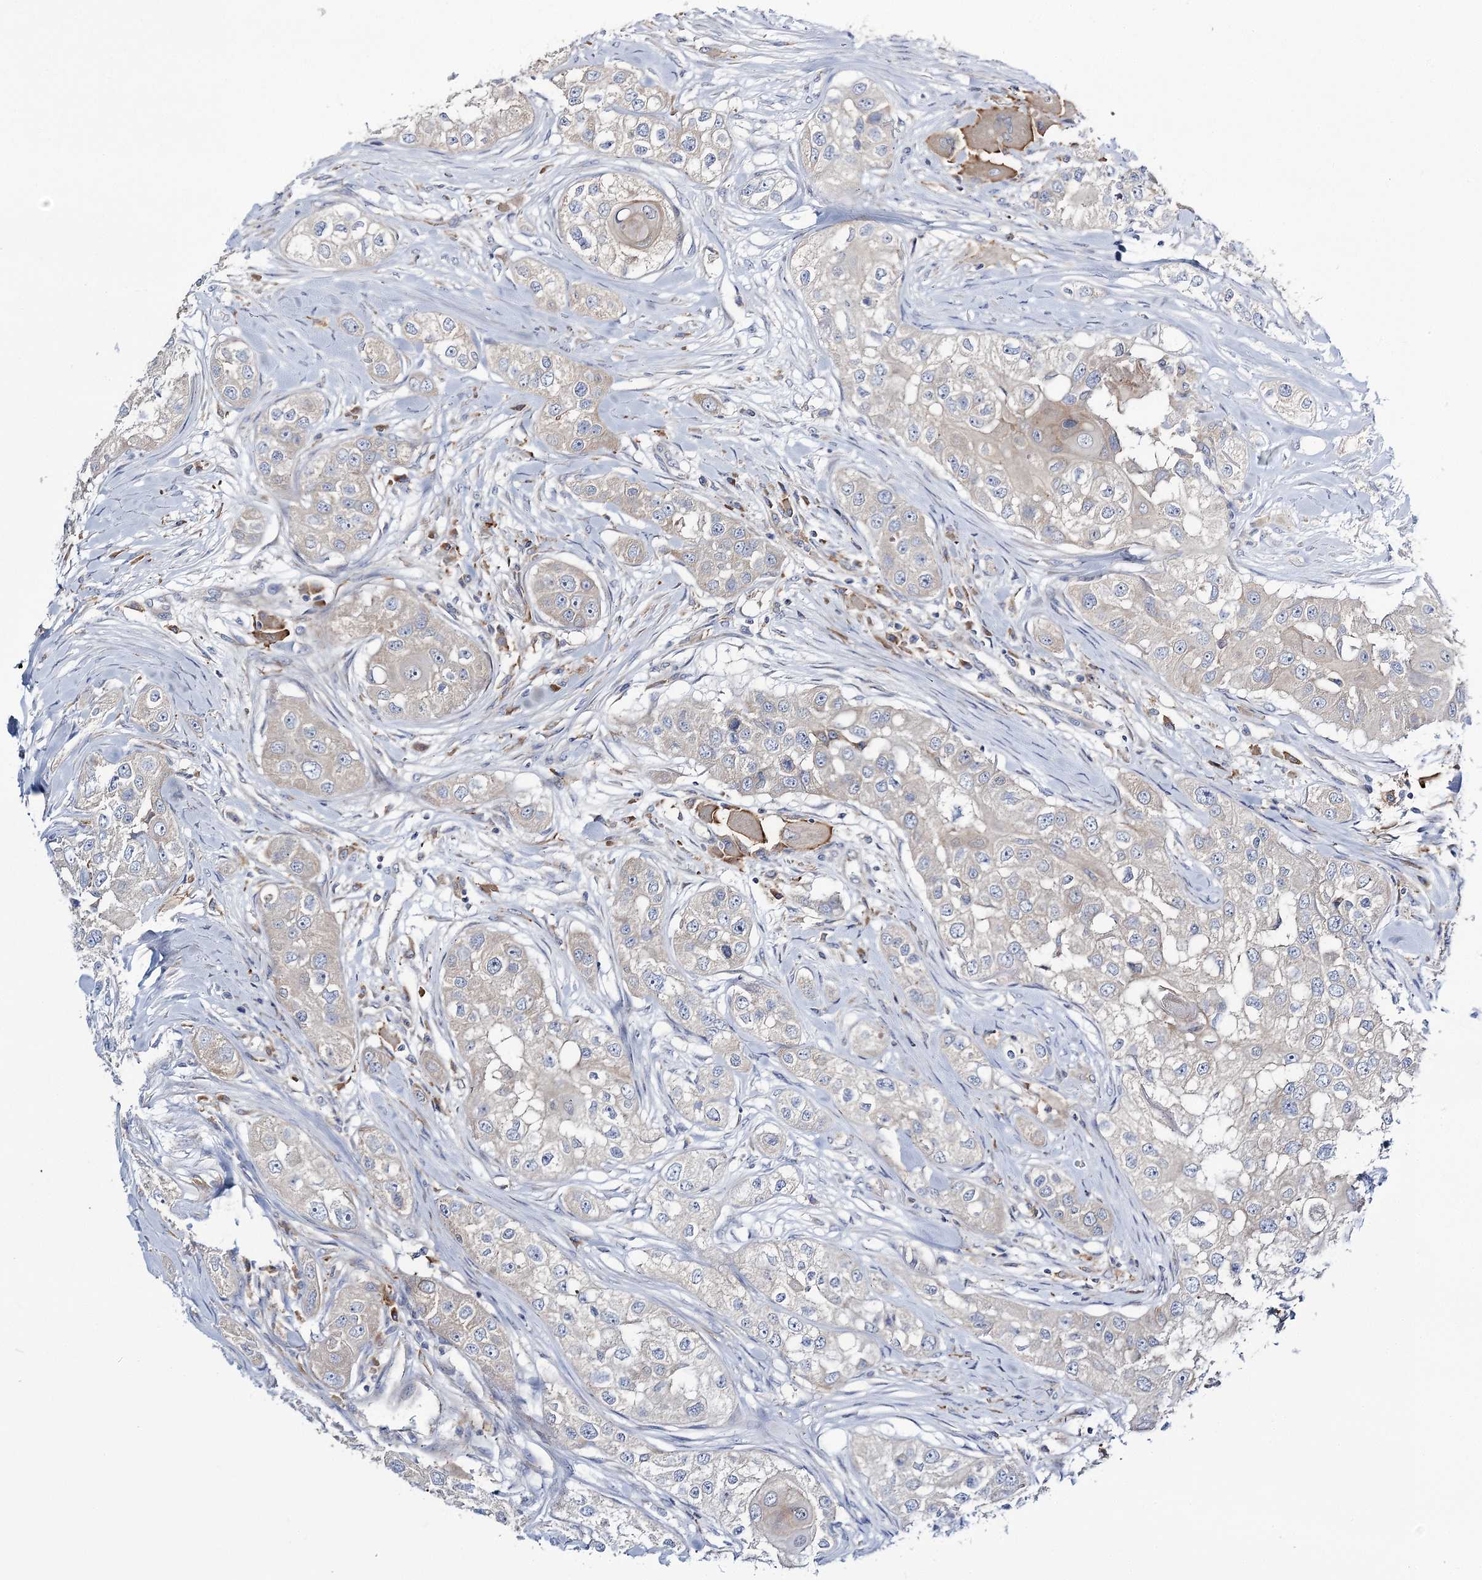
{"staining": {"intensity": "negative", "quantity": "none", "location": "none"}, "tissue": "head and neck cancer", "cell_type": "Tumor cells", "image_type": "cancer", "snomed": [{"axis": "morphology", "description": "Normal tissue, NOS"}, {"axis": "morphology", "description": "Squamous cell carcinoma, NOS"}, {"axis": "topography", "description": "Skeletal muscle"}, {"axis": "topography", "description": "Head-Neck"}], "caption": "DAB (3,3'-diaminobenzidine) immunohistochemical staining of human head and neck cancer (squamous cell carcinoma) reveals no significant positivity in tumor cells.", "gene": "ATP11B", "patient": {"sex": "male", "age": 51}}